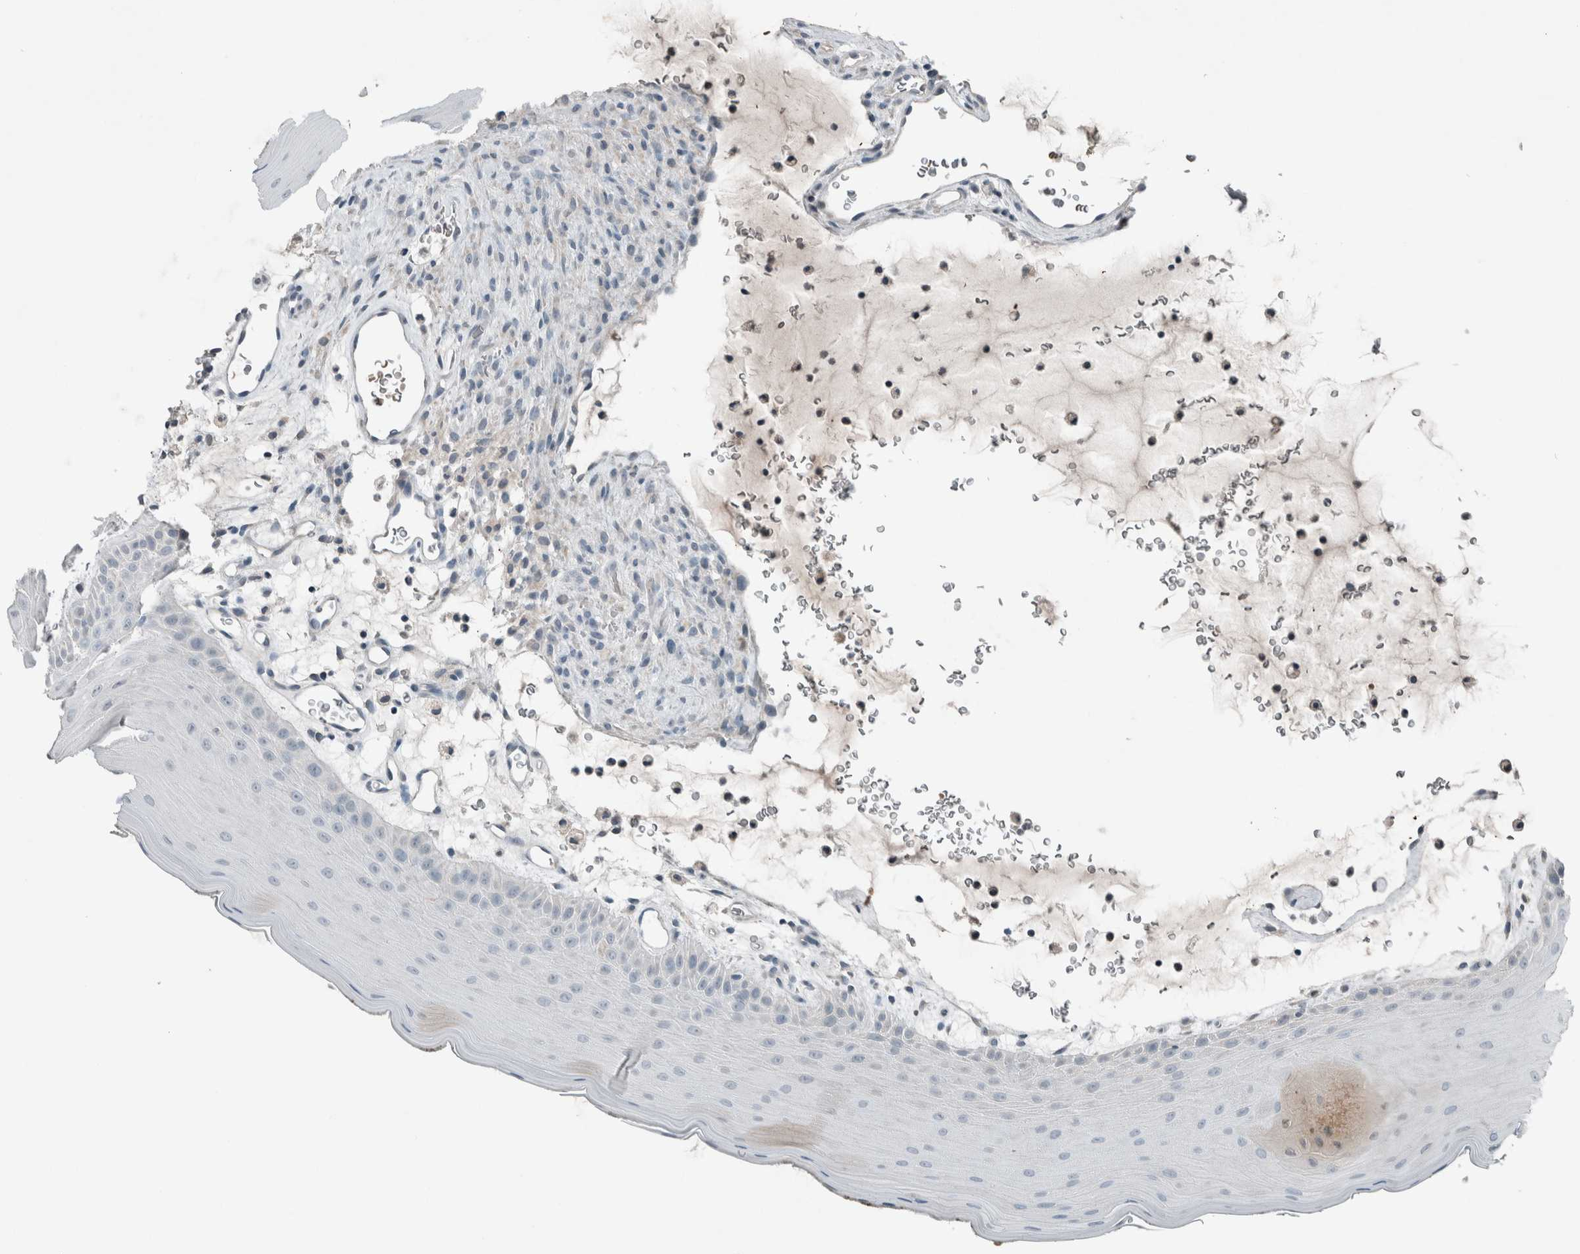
{"staining": {"intensity": "negative", "quantity": "none", "location": "none"}, "tissue": "oral mucosa", "cell_type": "Squamous epithelial cells", "image_type": "normal", "snomed": [{"axis": "morphology", "description": "Normal tissue, NOS"}, {"axis": "topography", "description": "Oral tissue"}], "caption": "There is no significant staining in squamous epithelial cells of oral mucosa. (Stains: DAB (3,3'-diaminobenzidine) immunohistochemistry with hematoxylin counter stain, Microscopy: brightfield microscopy at high magnification).", "gene": "JADE2", "patient": {"sex": "male", "age": 13}}